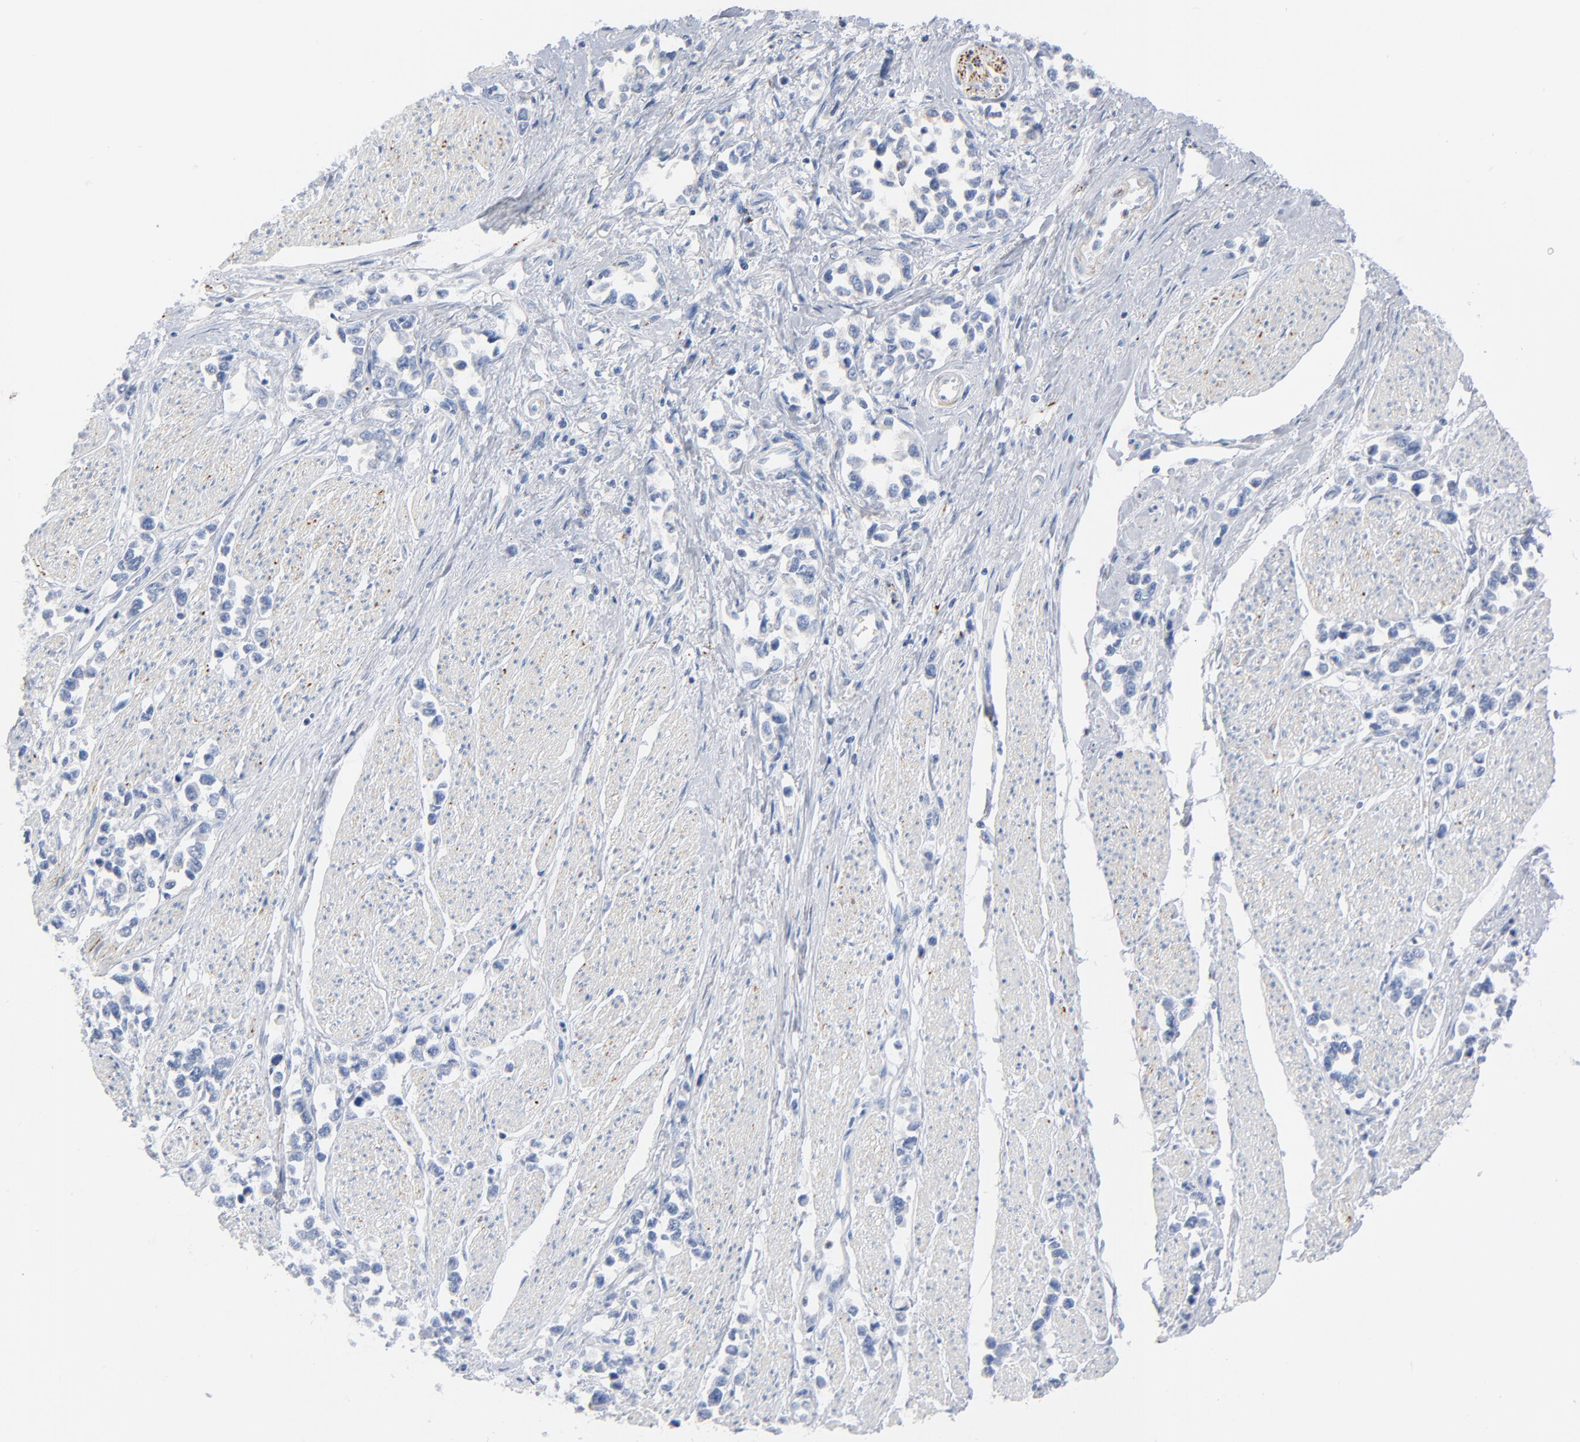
{"staining": {"intensity": "negative", "quantity": "none", "location": "none"}, "tissue": "stomach cancer", "cell_type": "Tumor cells", "image_type": "cancer", "snomed": [{"axis": "morphology", "description": "Adenocarcinoma, NOS"}, {"axis": "topography", "description": "Stomach, upper"}], "caption": "Tumor cells show no significant expression in stomach cancer (adenocarcinoma).", "gene": "IFT43", "patient": {"sex": "male", "age": 76}}